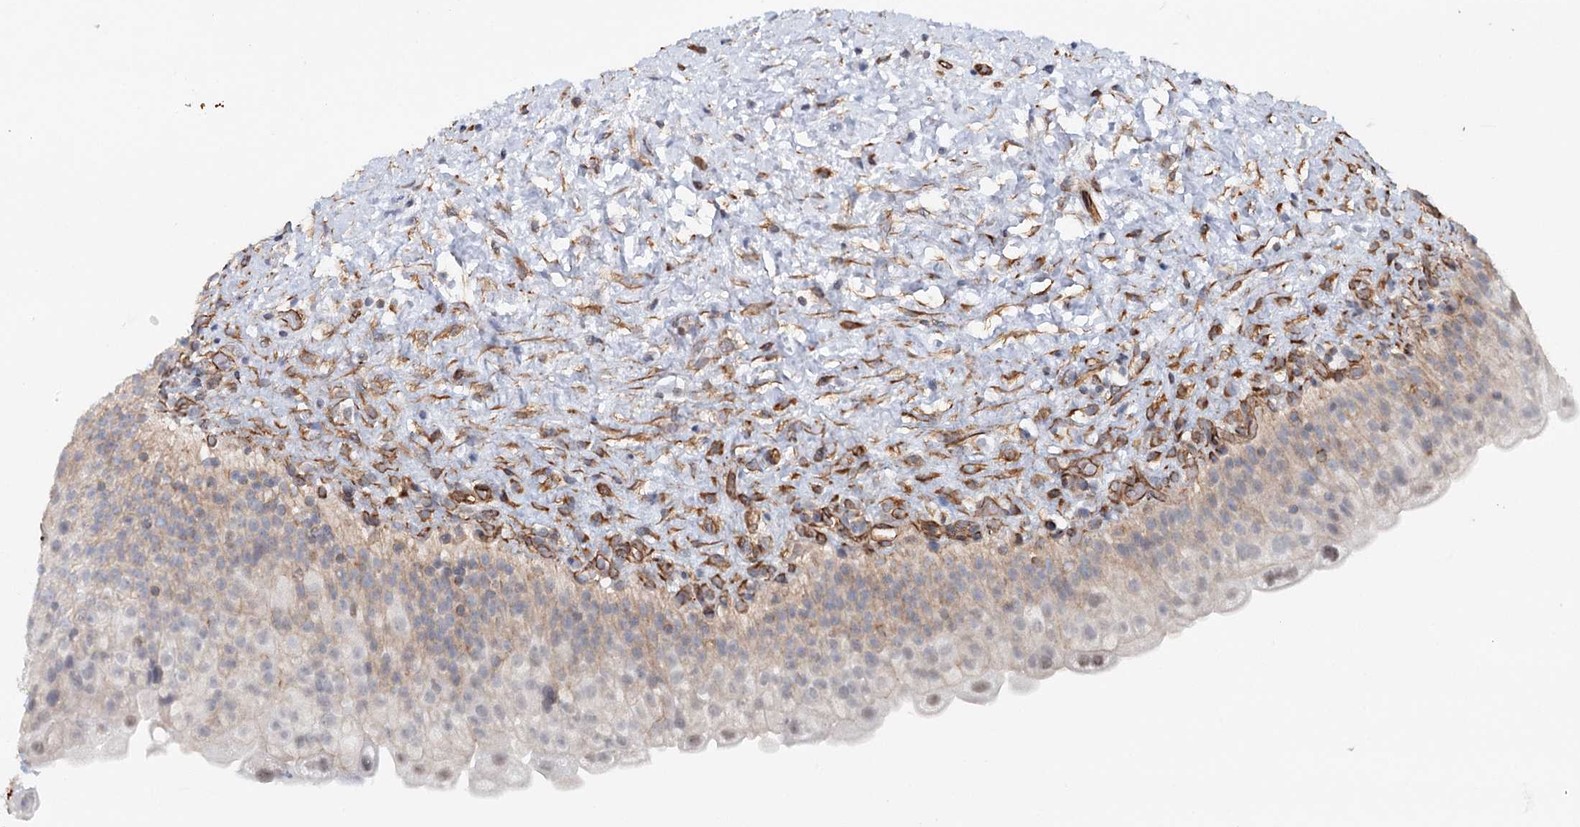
{"staining": {"intensity": "weak", "quantity": "<25%", "location": "cytoplasmic/membranous"}, "tissue": "urinary bladder", "cell_type": "Urothelial cells", "image_type": "normal", "snomed": [{"axis": "morphology", "description": "Normal tissue, NOS"}, {"axis": "topography", "description": "Urinary bladder"}], "caption": "Immunohistochemical staining of benign human urinary bladder reveals no significant expression in urothelial cells. The staining was performed using DAB to visualize the protein expression in brown, while the nuclei were stained in blue with hematoxylin (Magnification: 20x).", "gene": "SYNPO", "patient": {"sex": "female", "age": 27}}